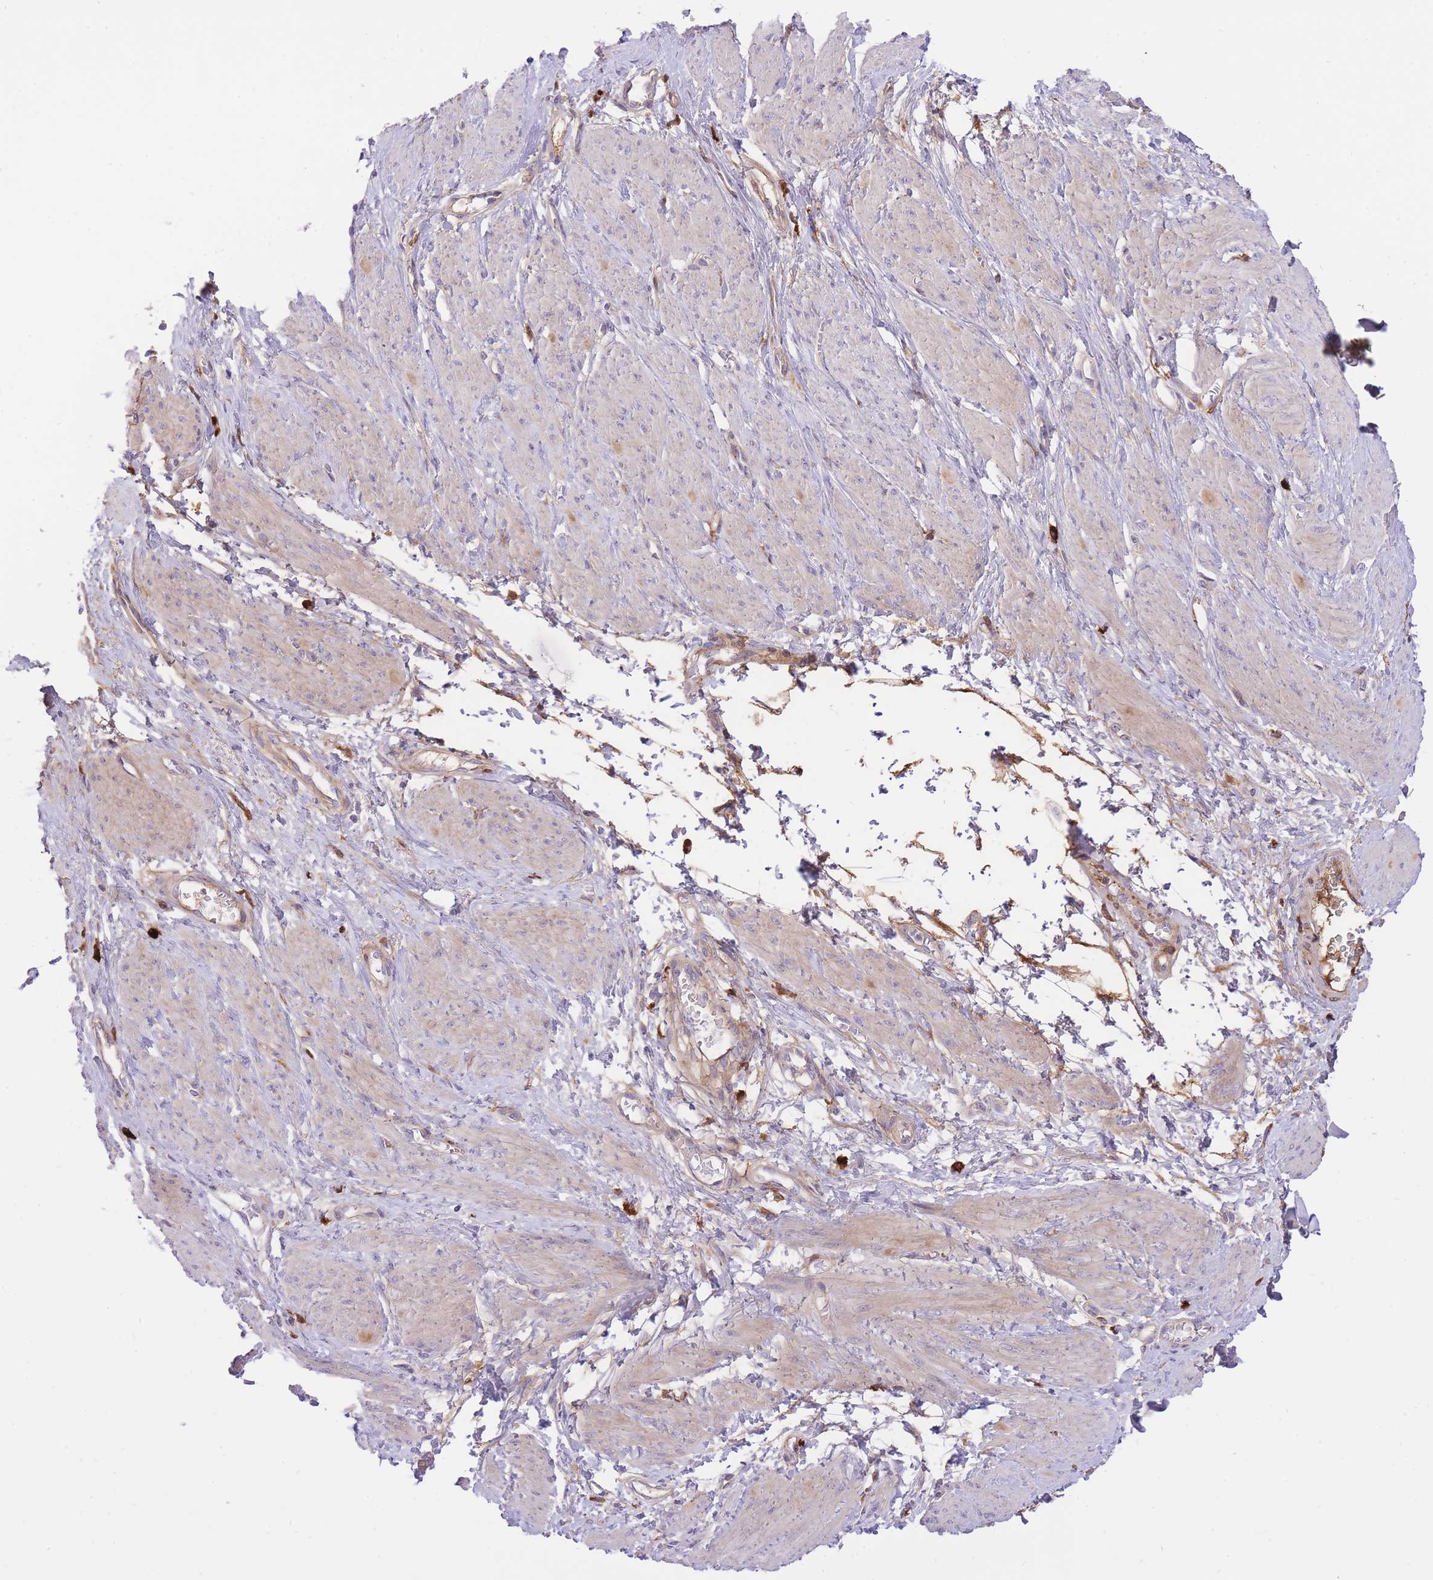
{"staining": {"intensity": "weak", "quantity": "<25%", "location": "cytoplasmic/membranous"}, "tissue": "smooth muscle", "cell_type": "Smooth muscle cells", "image_type": "normal", "snomed": [{"axis": "morphology", "description": "Normal tissue, NOS"}, {"axis": "topography", "description": "Smooth muscle"}, {"axis": "topography", "description": "Uterus"}], "caption": "This is a histopathology image of IHC staining of benign smooth muscle, which shows no expression in smooth muscle cells. (DAB immunohistochemistry (IHC), high magnification).", "gene": "HRG", "patient": {"sex": "female", "age": 39}}